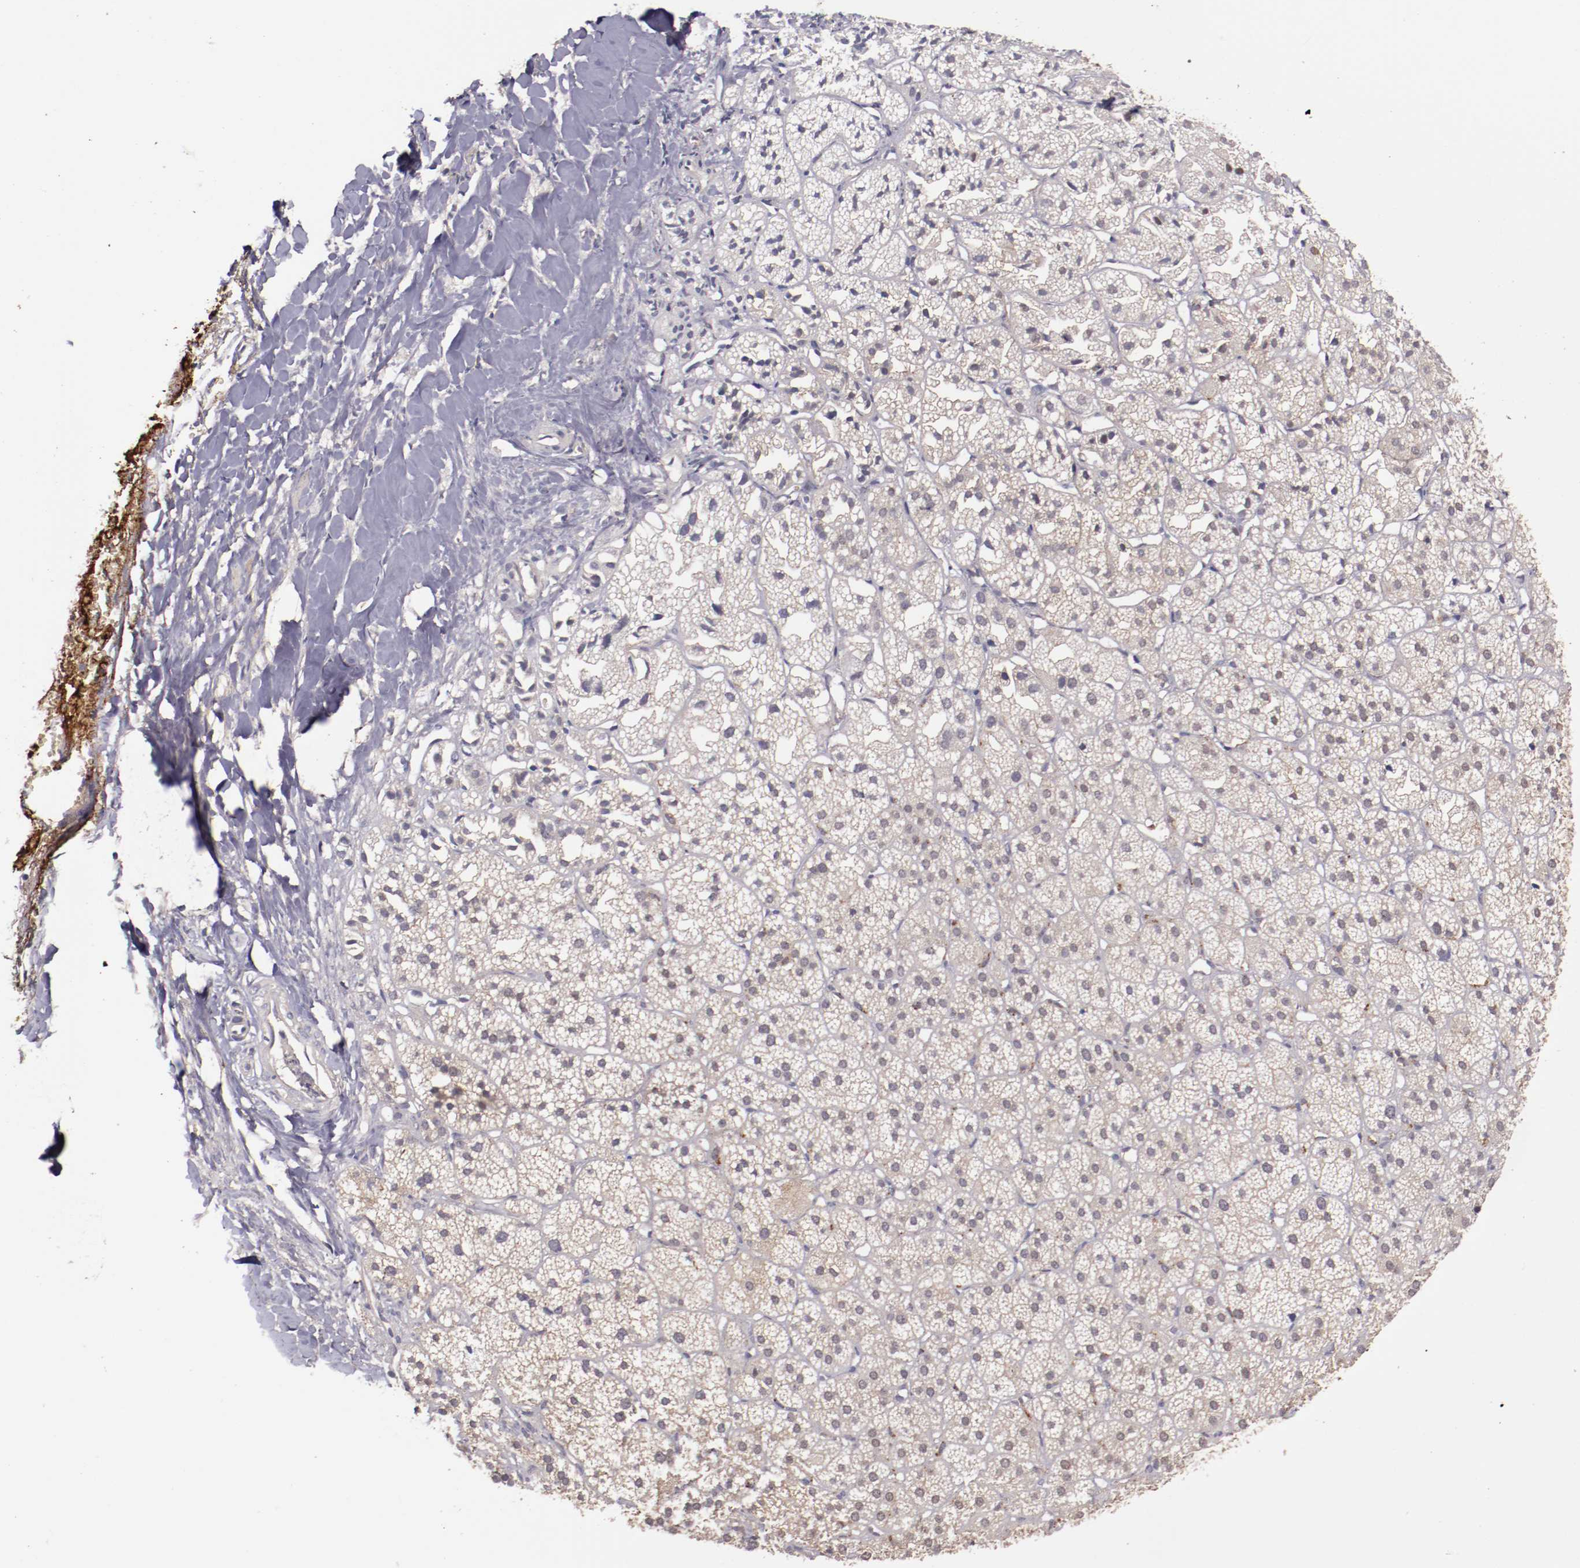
{"staining": {"intensity": "weak", "quantity": "<25%", "location": "cytoplasmic/membranous,nuclear"}, "tissue": "adrenal gland", "cell_type": "Glandular cells", "image_type": "normal", "snomed": [{"axis": "morphology", "description": "Normal tissue, NOS"}, {"axis": "topography", "description": "Adrenal gland"}], "caption": "The IHC histopathology image has no significant staining in glandular cells of adrenal gland. The staining was performed using DAB to visualize the protein expression in brown, while the nuclei were stained in blue with hematoxylin (Magnification: 20x).", "gene": "FTSJ1", "patient": {"sex": "female", "age": 71}}